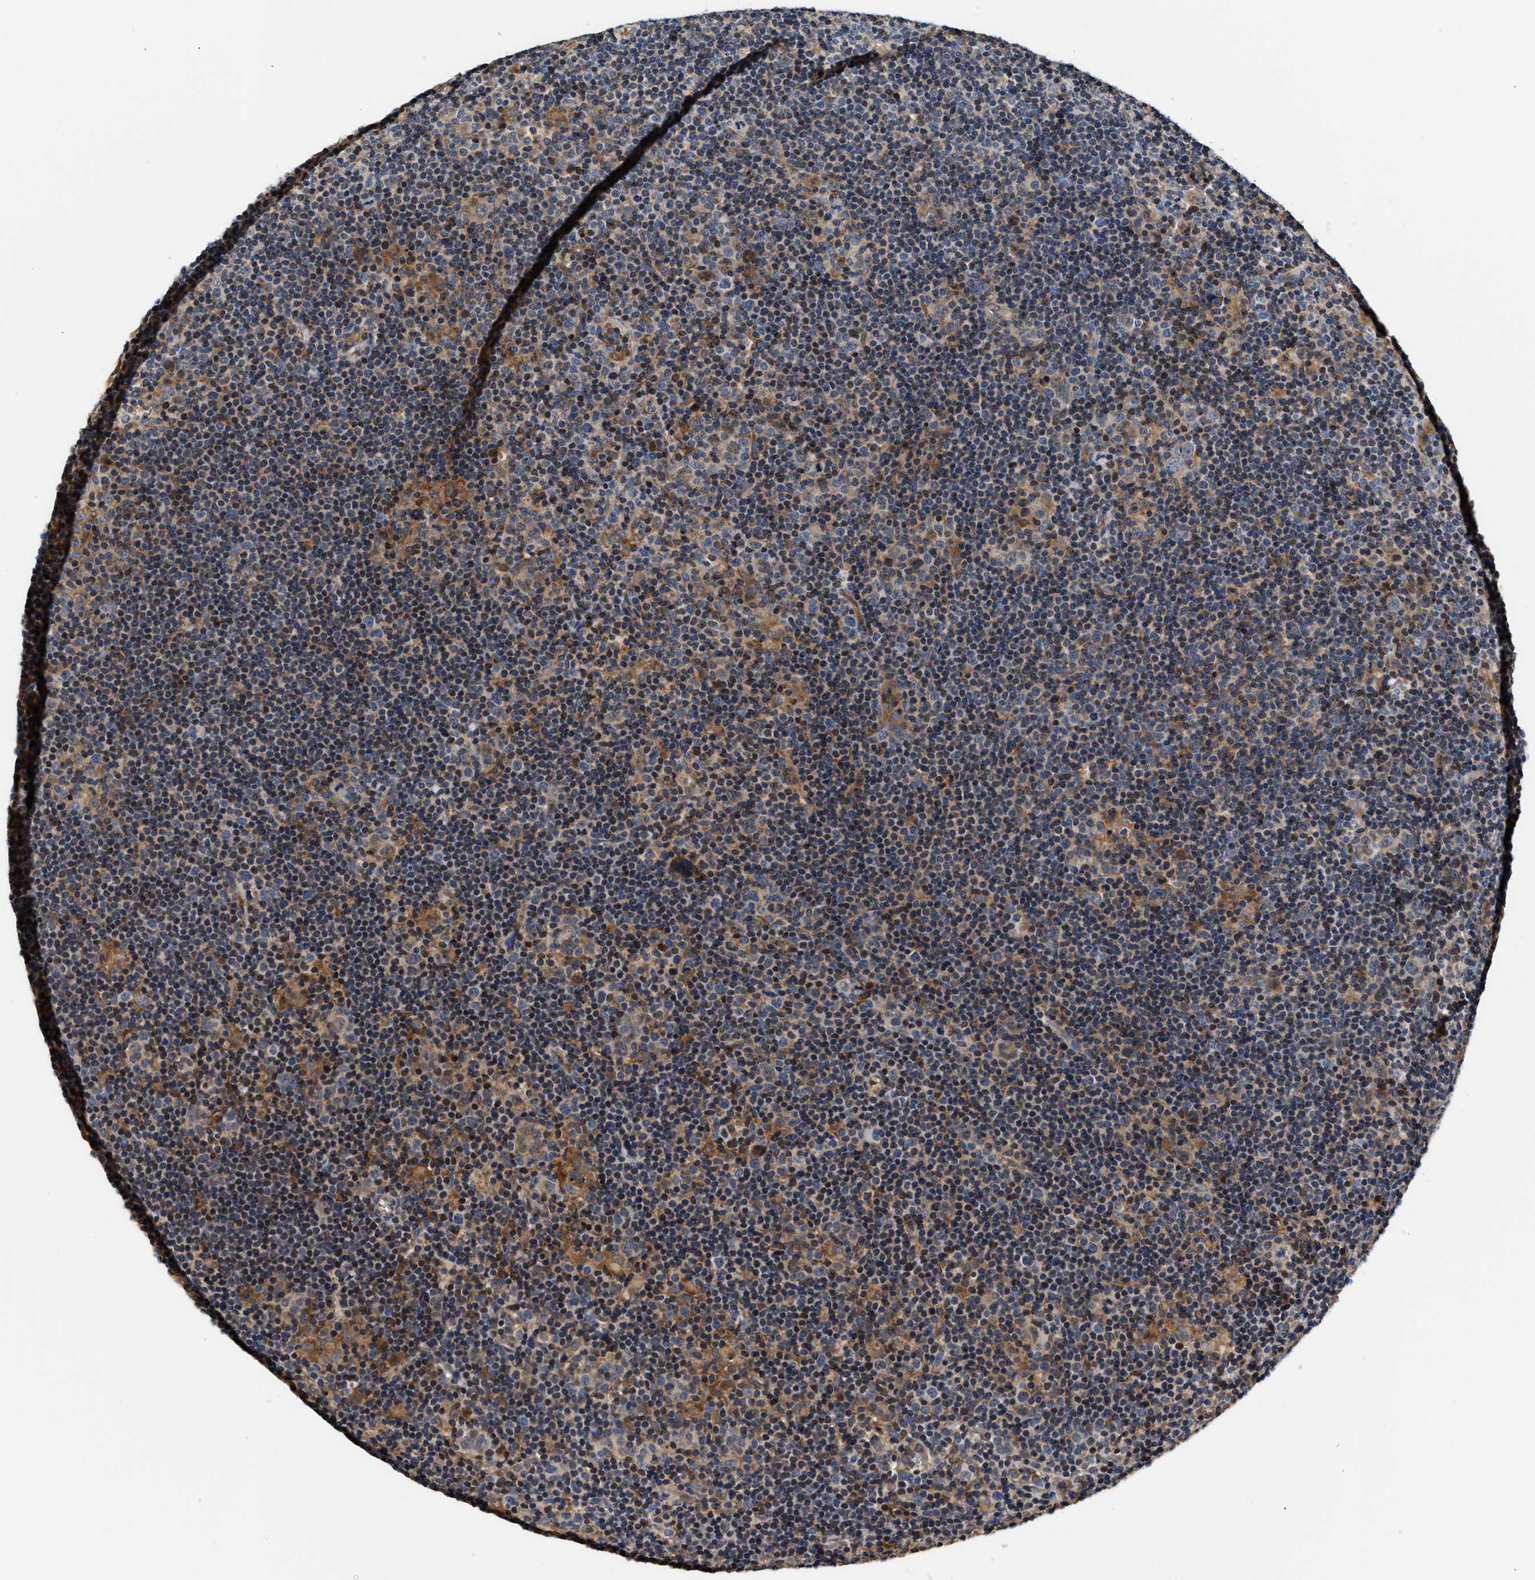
{"staining": {"intensity": "moderate", "quantity": "25%-75%", "location": "cytoplasmic/membranous"}, "tissue": "lymphoma", "cell_type": "Tumor cells", "image_type": "cancer", "snomed": [{"axis": "morphology", "description": "Hodgkin's disease, NOS"}, {"axis": "topography", "description": "Lymph node"}], "caption": "Protein analysis of Hodgkin's disease tissue shows moderate cytoplasmic/membranous staining in approximately 25%-75% of tumor cells.", "gene": "TEX2", "patient": {"sex": "female", "age": 57}}